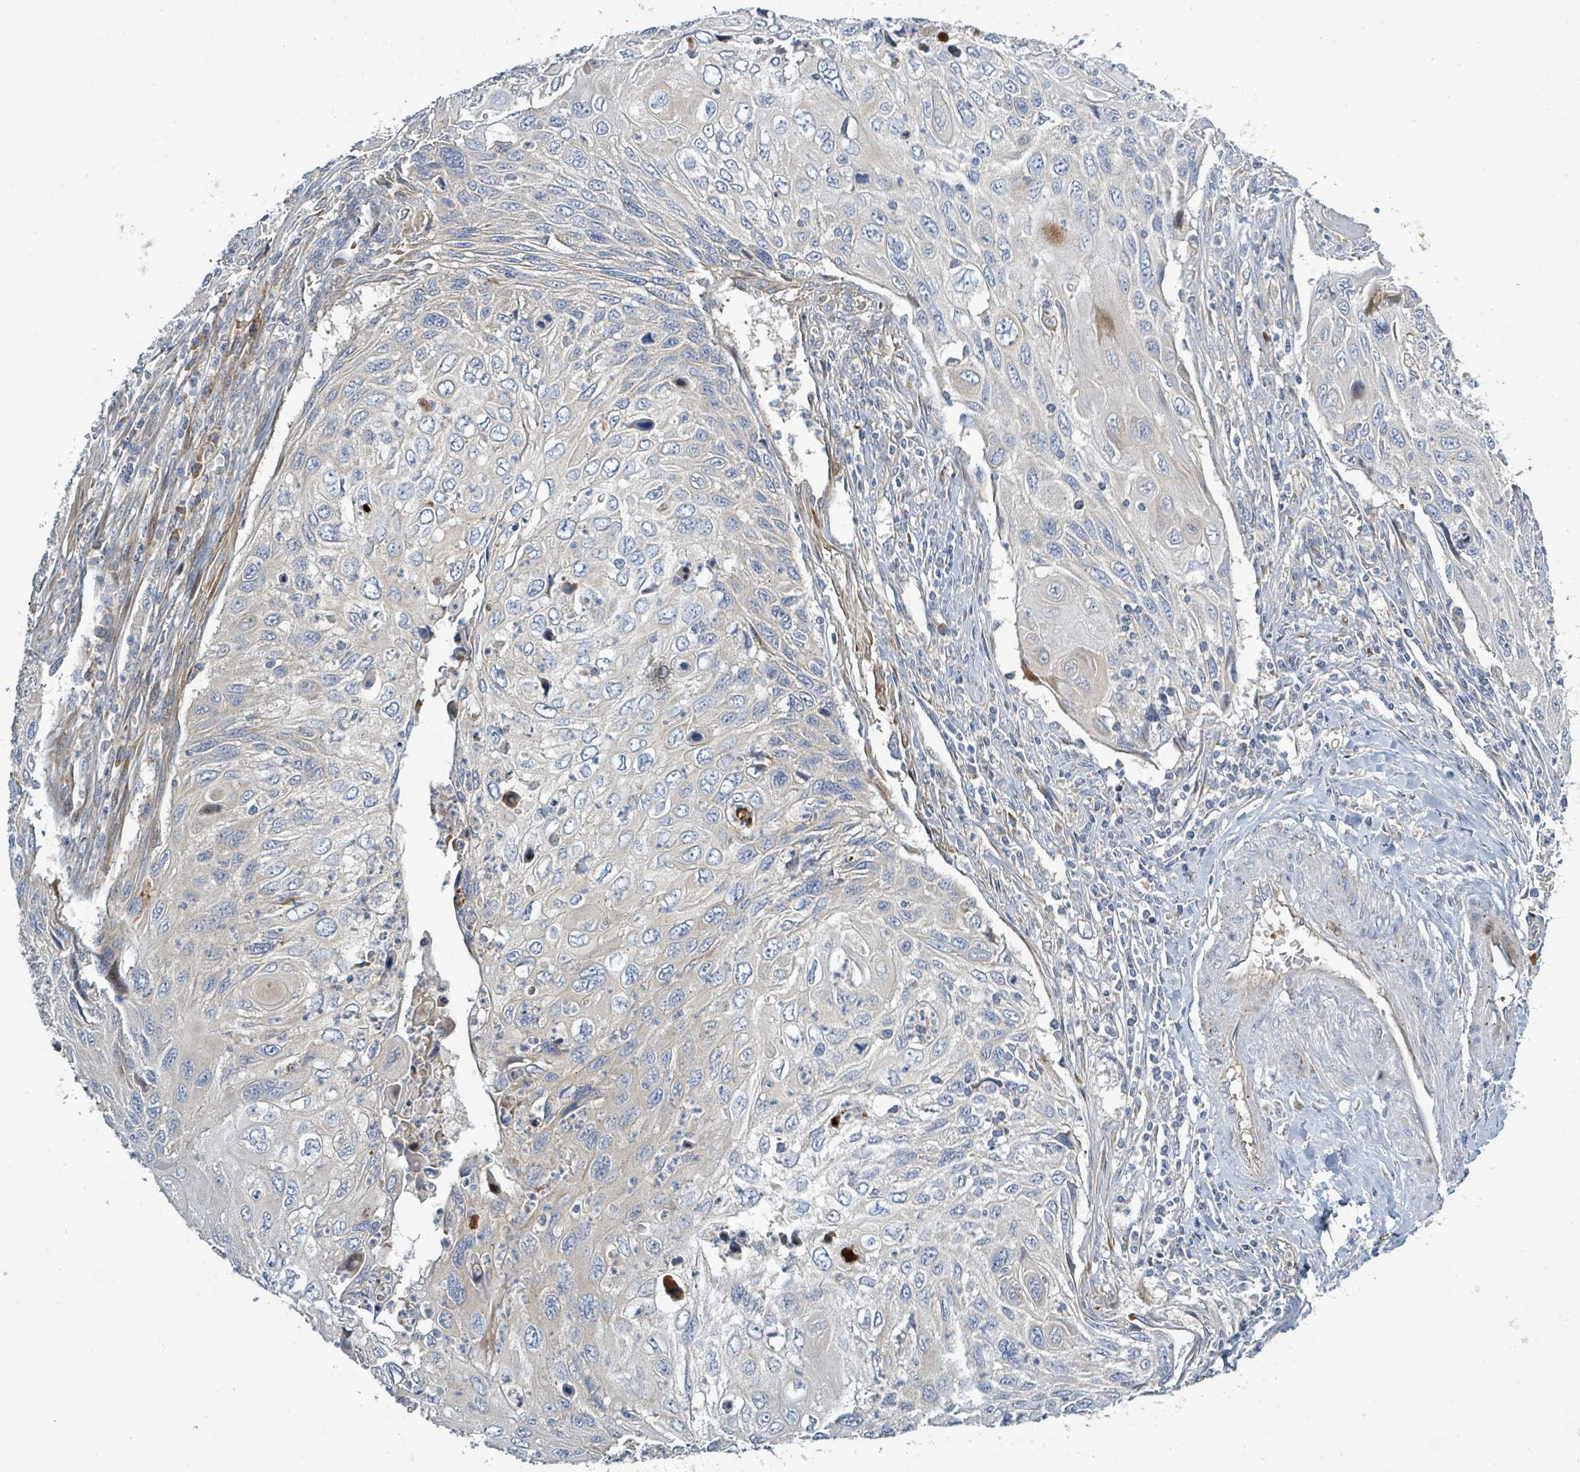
{"staining": {"intensity": "negative", "quantity": "none", "location": "none"}, "tissue": "cervical cancer", "cell_type": "Tumor cells", "image_type": "cancer", "snomed": [{"axis": "morphology", "description": "Squamous cell carcinoma, NOS"}, {"axis": "topography", "description": "Cervix"}], "caption": "There is no significant staining in tumor cells of cervical cancer (squamous cell carcinoma).", "gene": "CFAP210", "patient": {"sex": "female", "age": 70}}